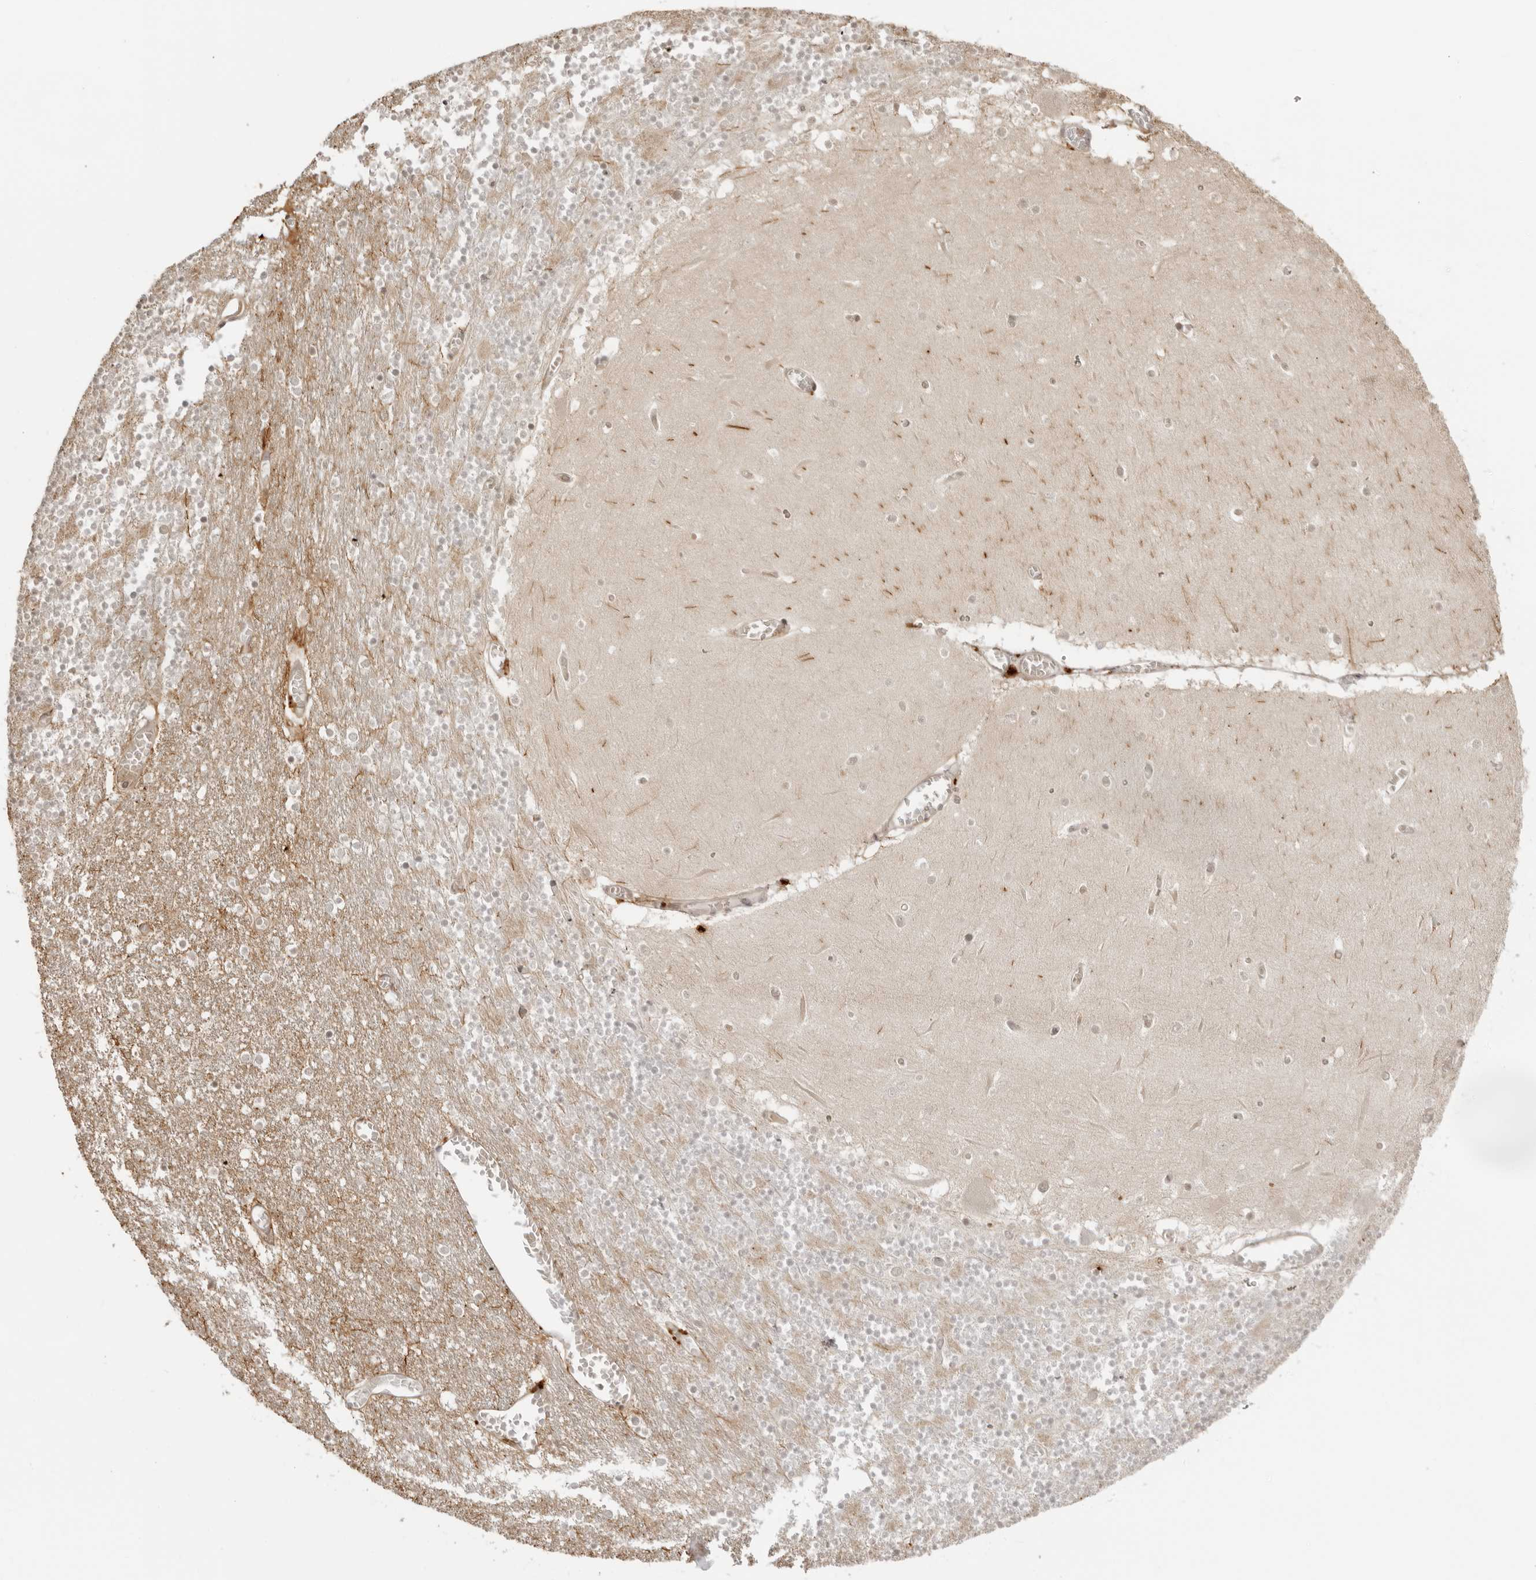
{"staining": {"intensity": "weak", "quantity": "25%-75%", "location": "cytoplasmic/membranous"}, "tissue": "cerebellum", "cell_type": "Cells in granular layer", "image_type": "normal", "snomed": [{"axis": "morphology", "description": "Normal tissue, NOS"}, {"axis": "topography", "description": "Cerebellum"}], "caption": "Immunohistochemical staining of unremarkable human cerebellum displays low levels of weak cytoplasmic/membranous staining in about 25%-75% of cells in granular layer.", "gene": "IKBKE", "patient": {"sex": "female", "age": 28}}